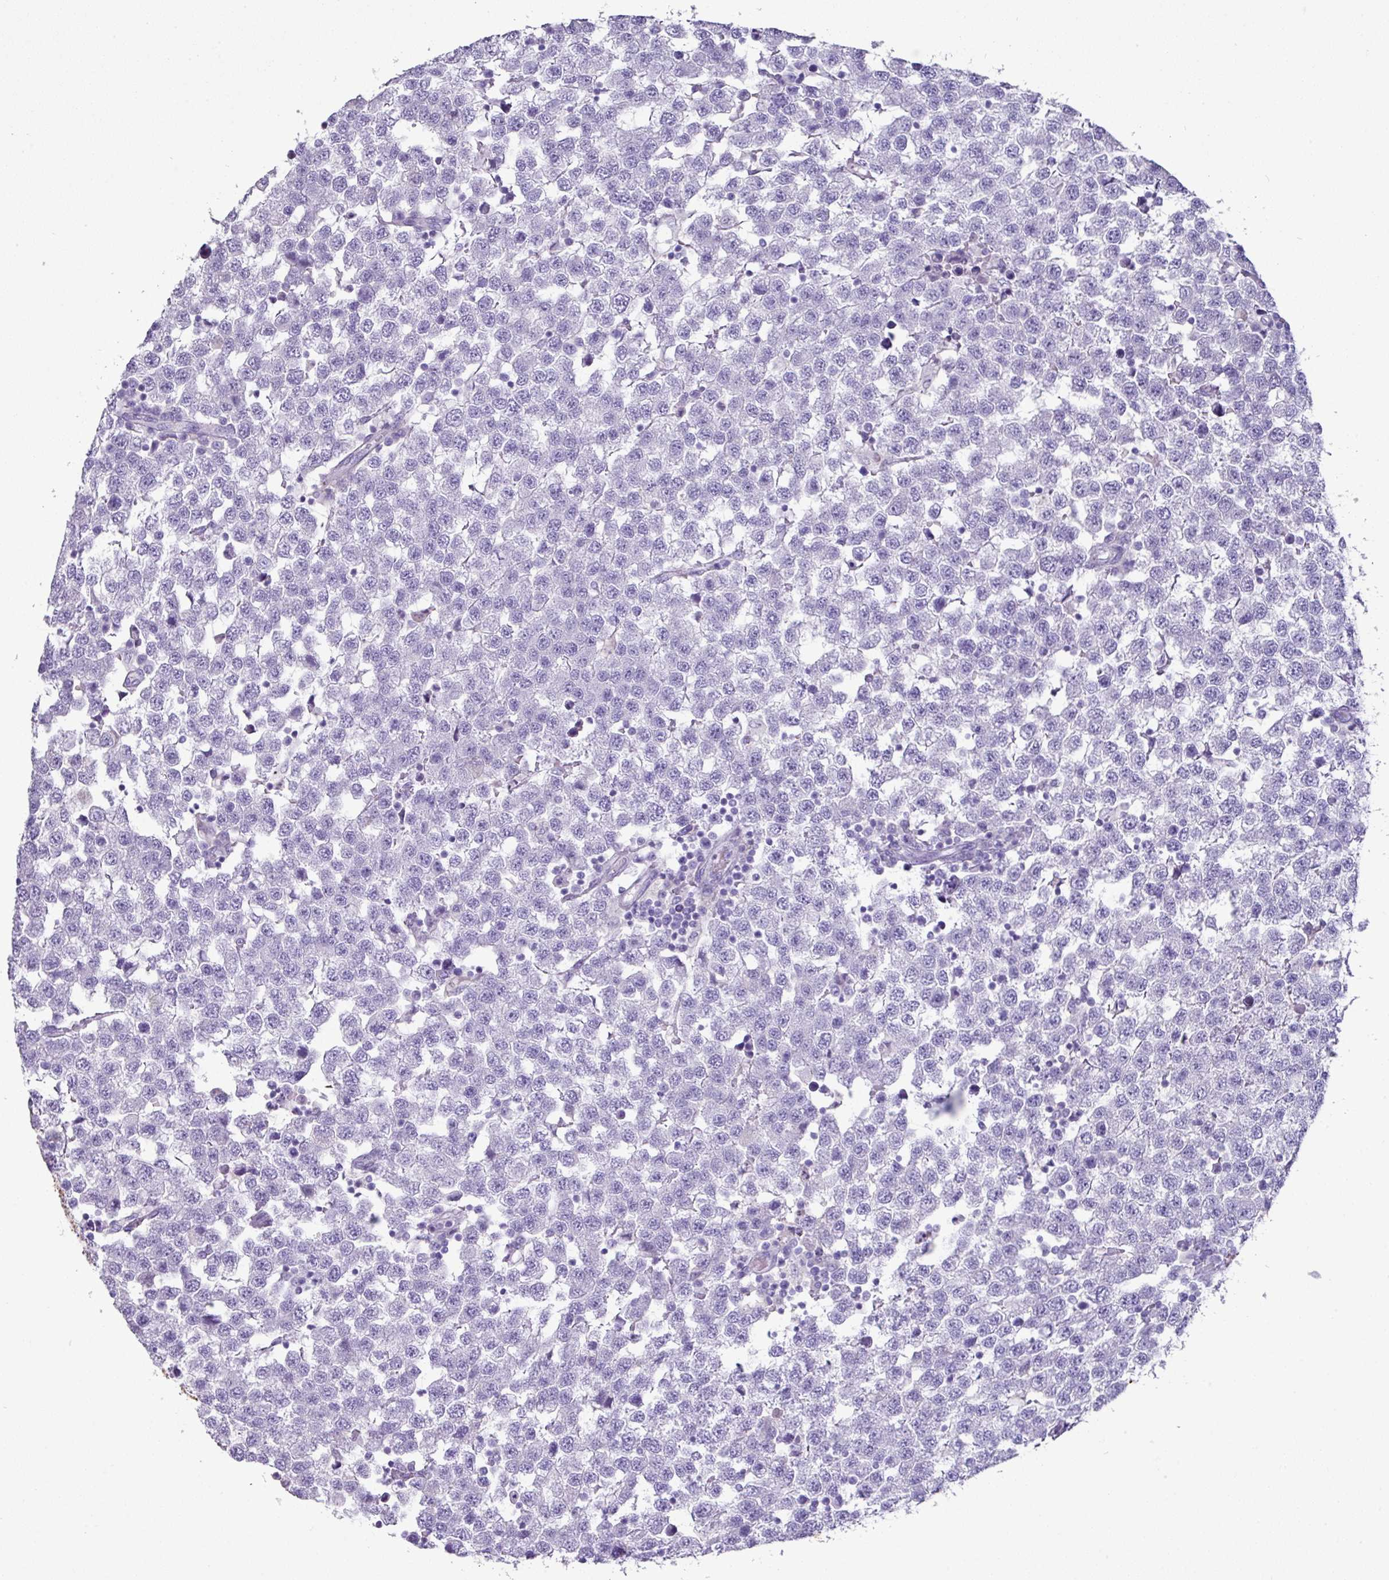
{"staining": {"intensity": "negative", "quantity": "none", "location": "none"}, "tissue": "testis cancer", "cell_type": "Tumor cells", "image_type": "cancer", "snomed": [{"axis": "morphology", "description": "Seminoma, NOS"}, {"axis": "topography", "description": "Testis"}], "caption": "This is an IHC micrograph of testis cancer. There is no positivity in tumor cells.", "gene": "GSTA3", "patient": {"sex": "male", "age": 34}}